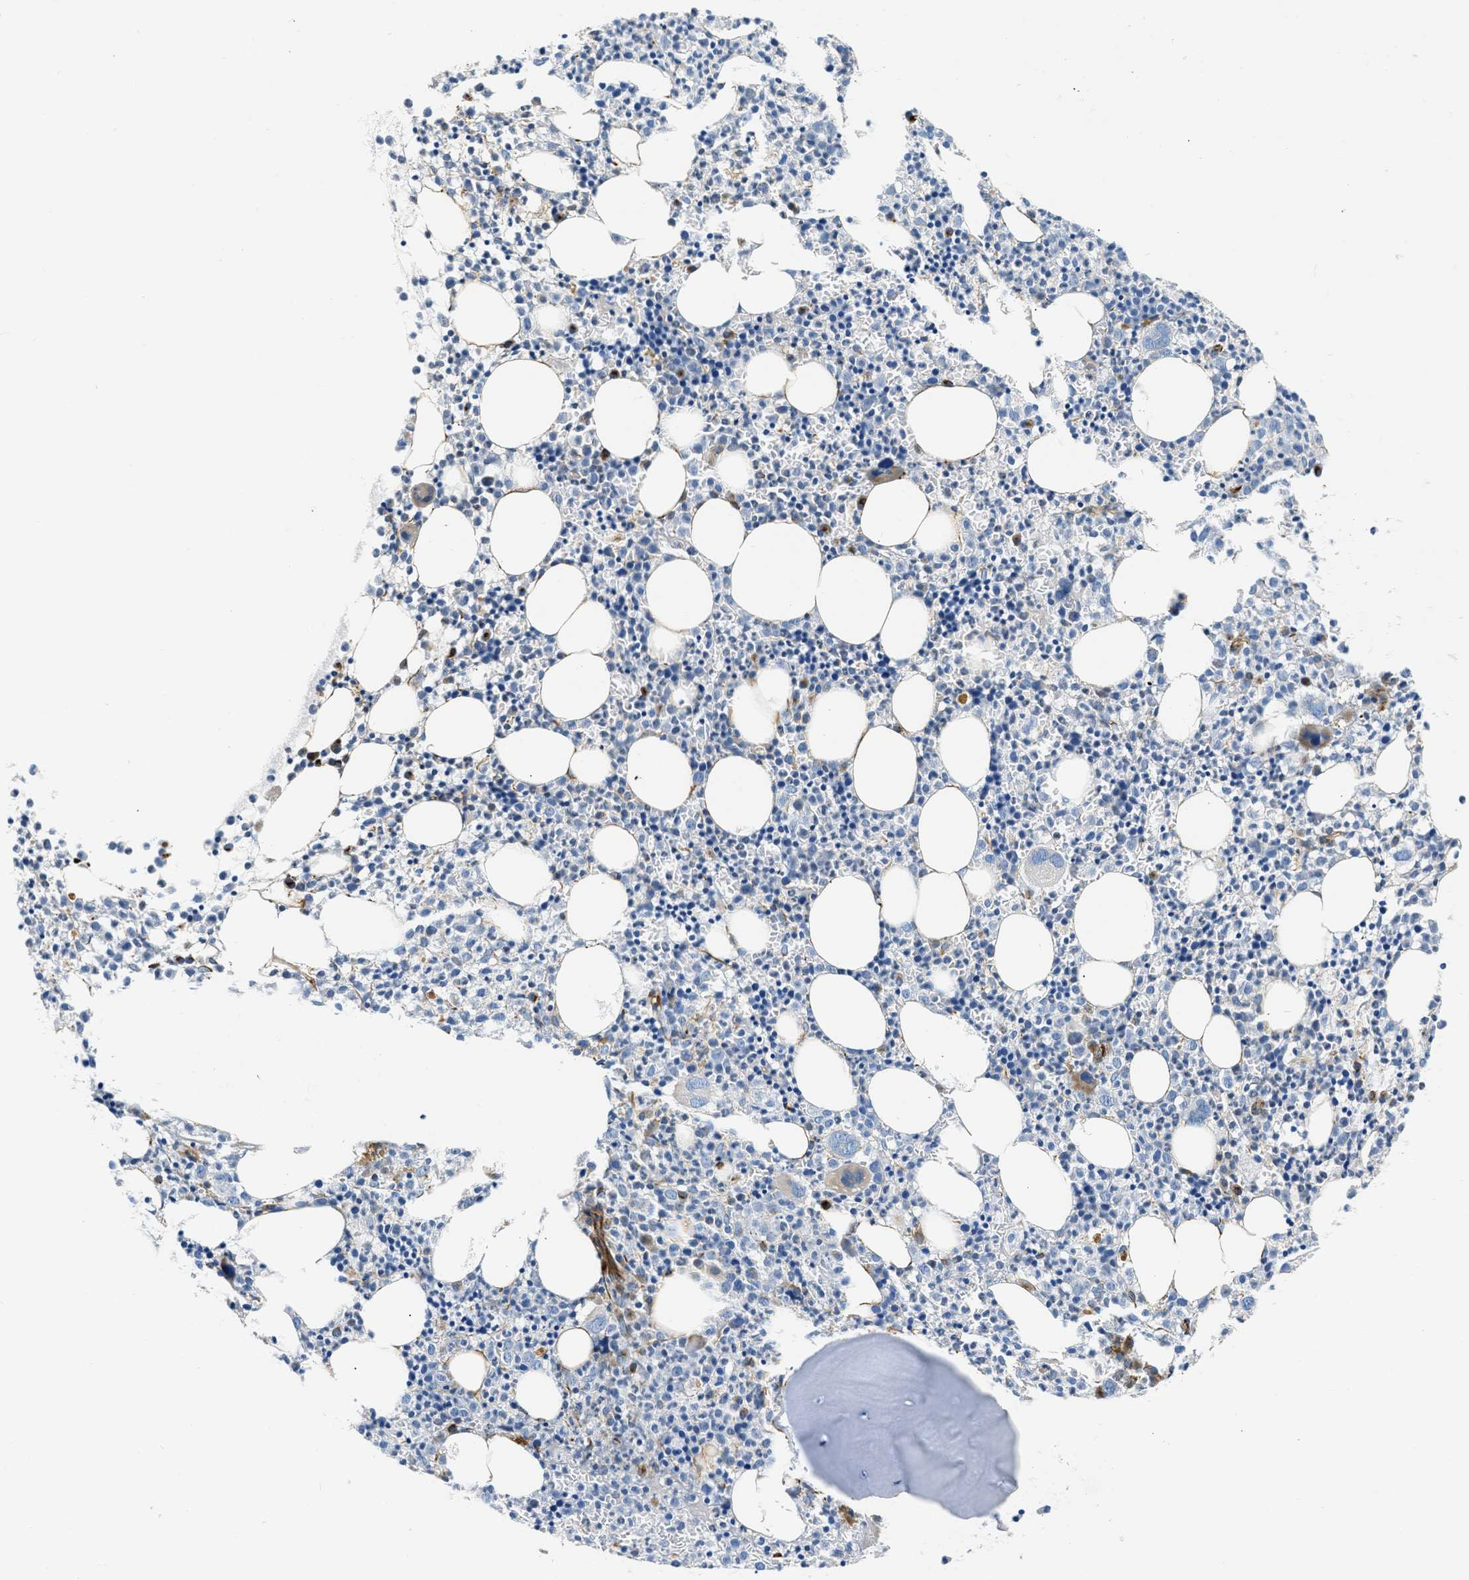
{"staining": {"intensity": "moderate", "quantity": "<25%", "location": "cytoplasmic/membranous"}, "tissue": "bone marrow", "cell_type": "Hematopoietic cells", "image_type": "normal", "snomed": [{"axis": "morphology", "description": "Normal tissue, NOS"}, {"axis": "morphology", "description": "Inflammation, NOS"}, {"axis": "topography", "description": "Bone marrow"}], "caption": "Bone marrow stained with immunohistochemistry reveals moderate cytoplasmic/membranous expression in approximately <25% of hematopoietic cells.", "gene": "ULK4", "patient": {"sex": "male", "age": 25}}